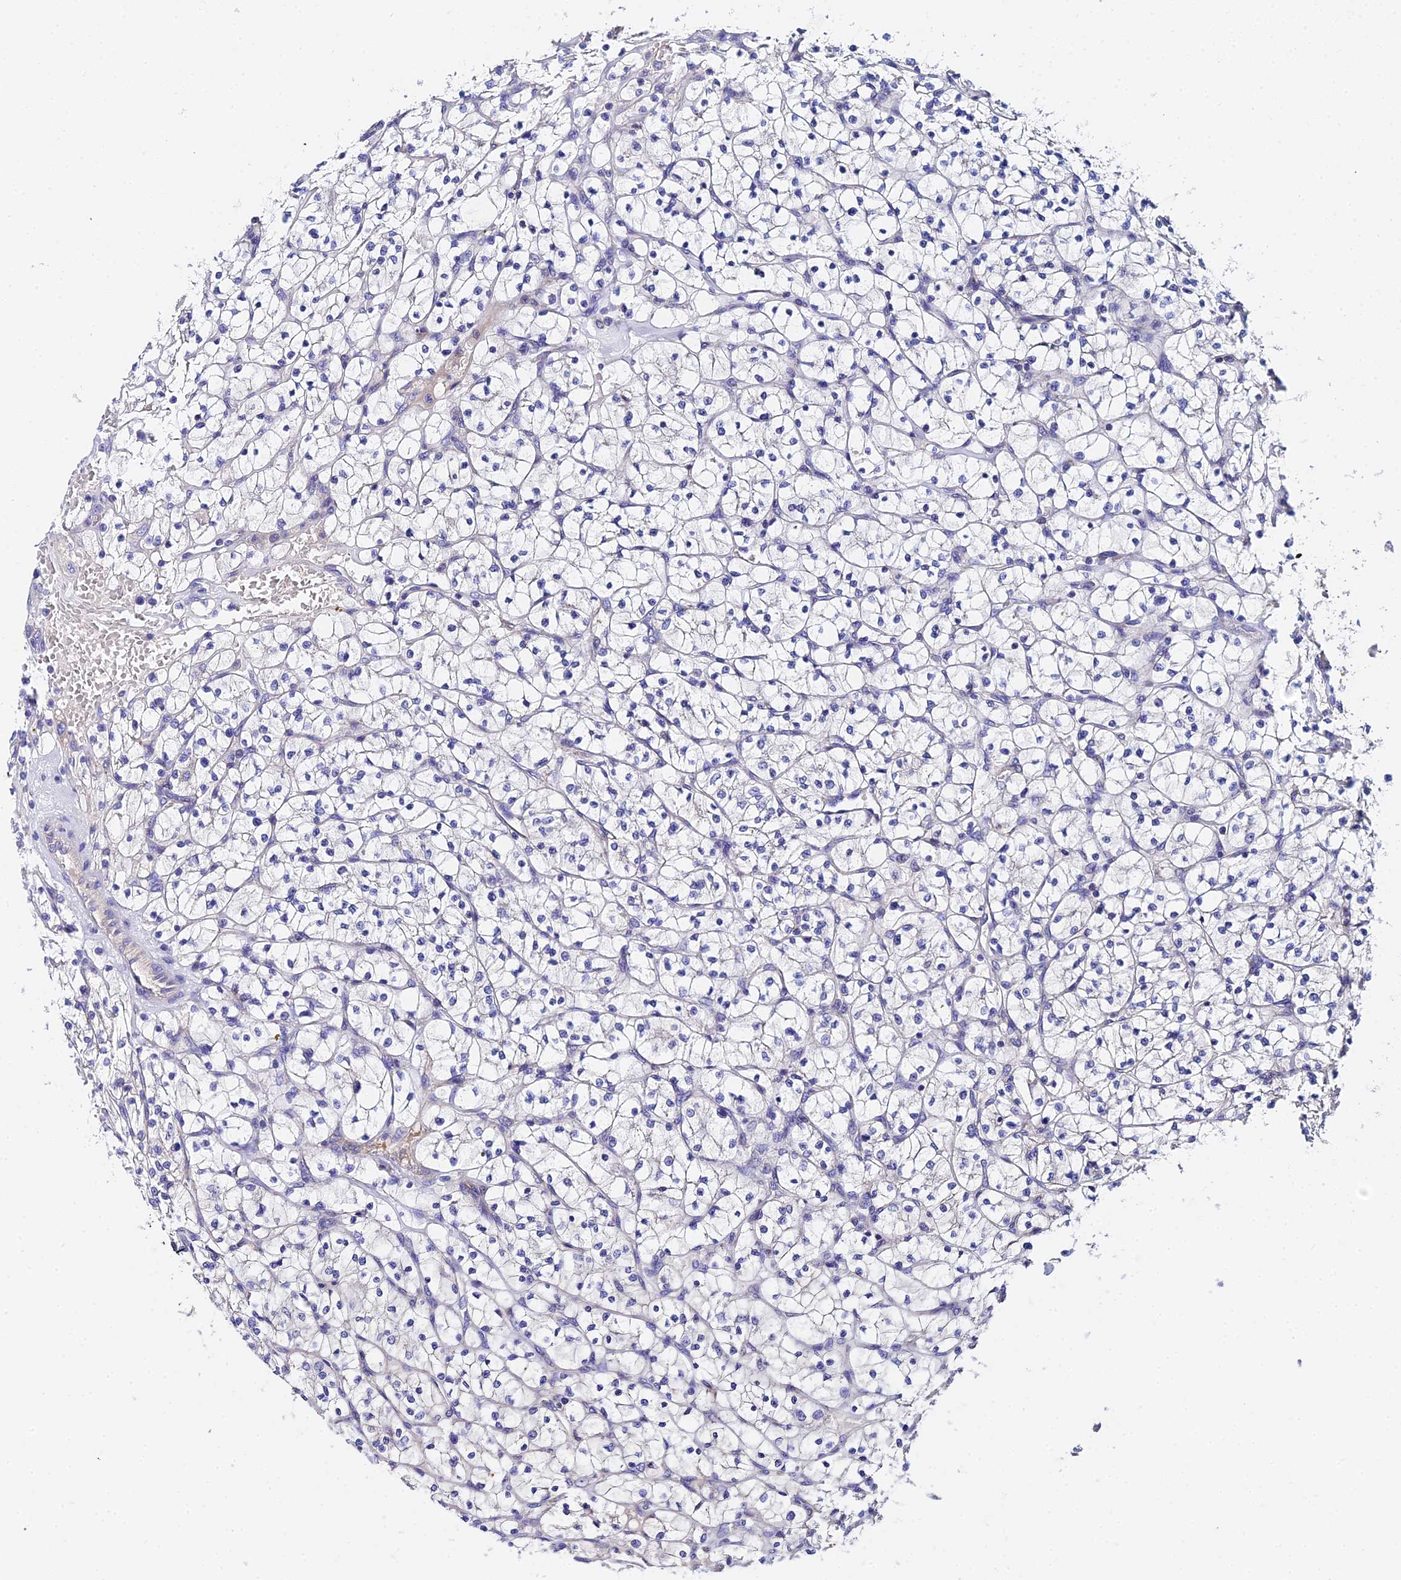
{"staining": {"intensity": "negative", "quantity": "none", "location": "none"}, "tissue": "renal cancer", "cell_type": "Tumor cells", "image_type": "cancer", "snomed": [{"axis": "morphology", "description": "Adenocarcinoma, NOS"}, {"axis": "topography", "description": "Kidney"}], "caption": "An immunohistochemistry photomicrograph of renal cancer (adenocarcinoma) is shown. There is no staining in tumor cells of renal cancer (adenocarcinoma).", "gene": "UBE2L3", "patient": {"sex": "female", "age": 64}}